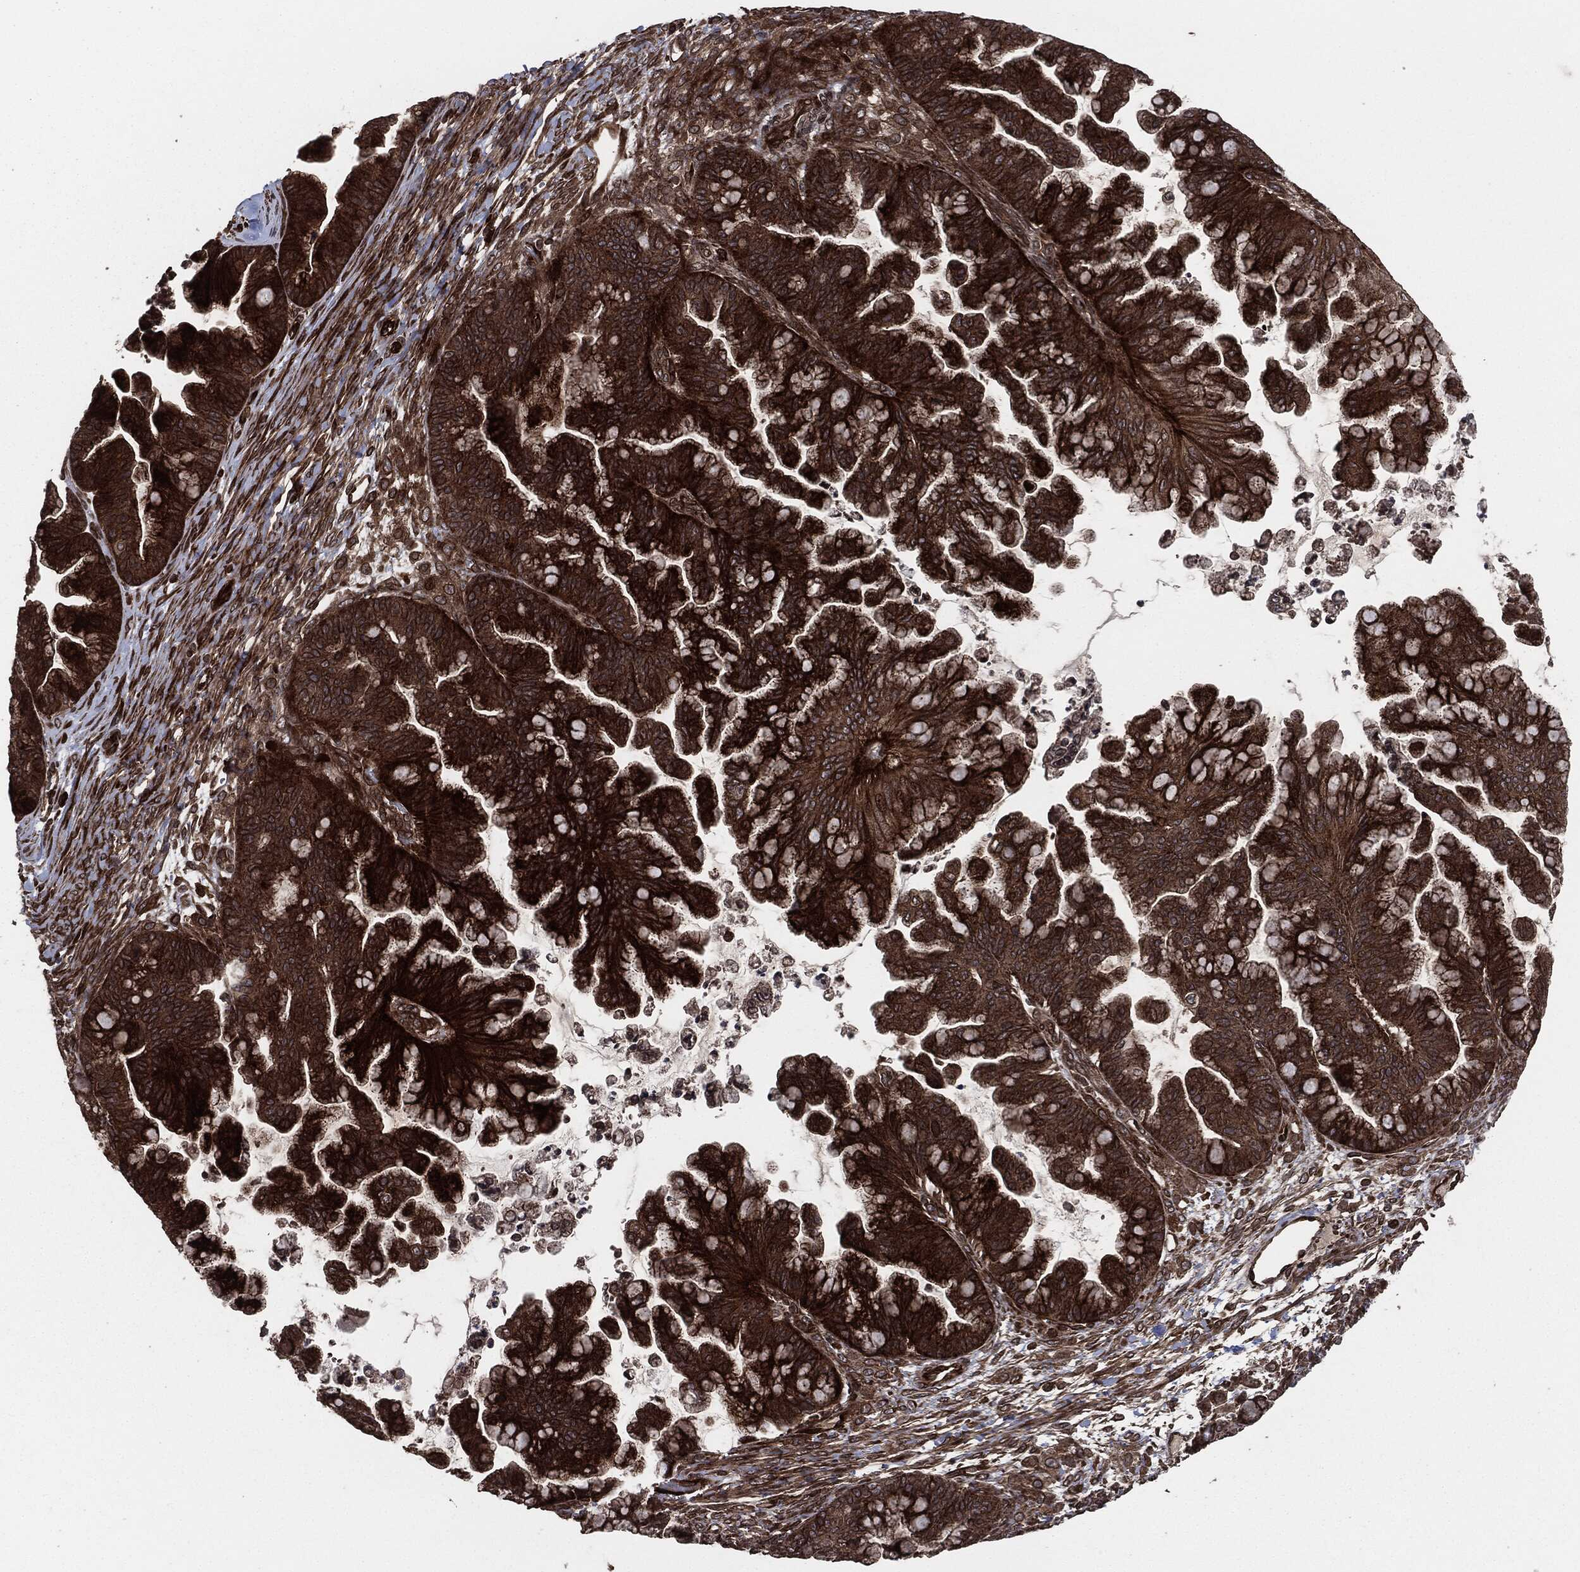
{"staining": {"intensity": "strong", "quantity": ">75%", "location": "cytoplasmic/membranous"}, "tissue": "ovarian cancer", "cell_type": "Tumor cells", "image_type": "cancer", "snomed": [{"axis": "morphology", "description": "Cystadenocarcinoma, mucinous, NOS"}, {"axis": "topography", "description": "Ovary"}], "caption": "Mucinous cystadenocarcinoma (ovarian) stained for a protein shows strong cytoplasmic/membranous positivity in tumor cells.", "gene": "IFIT1", "patient": {"sex": "female", "age": 67}}